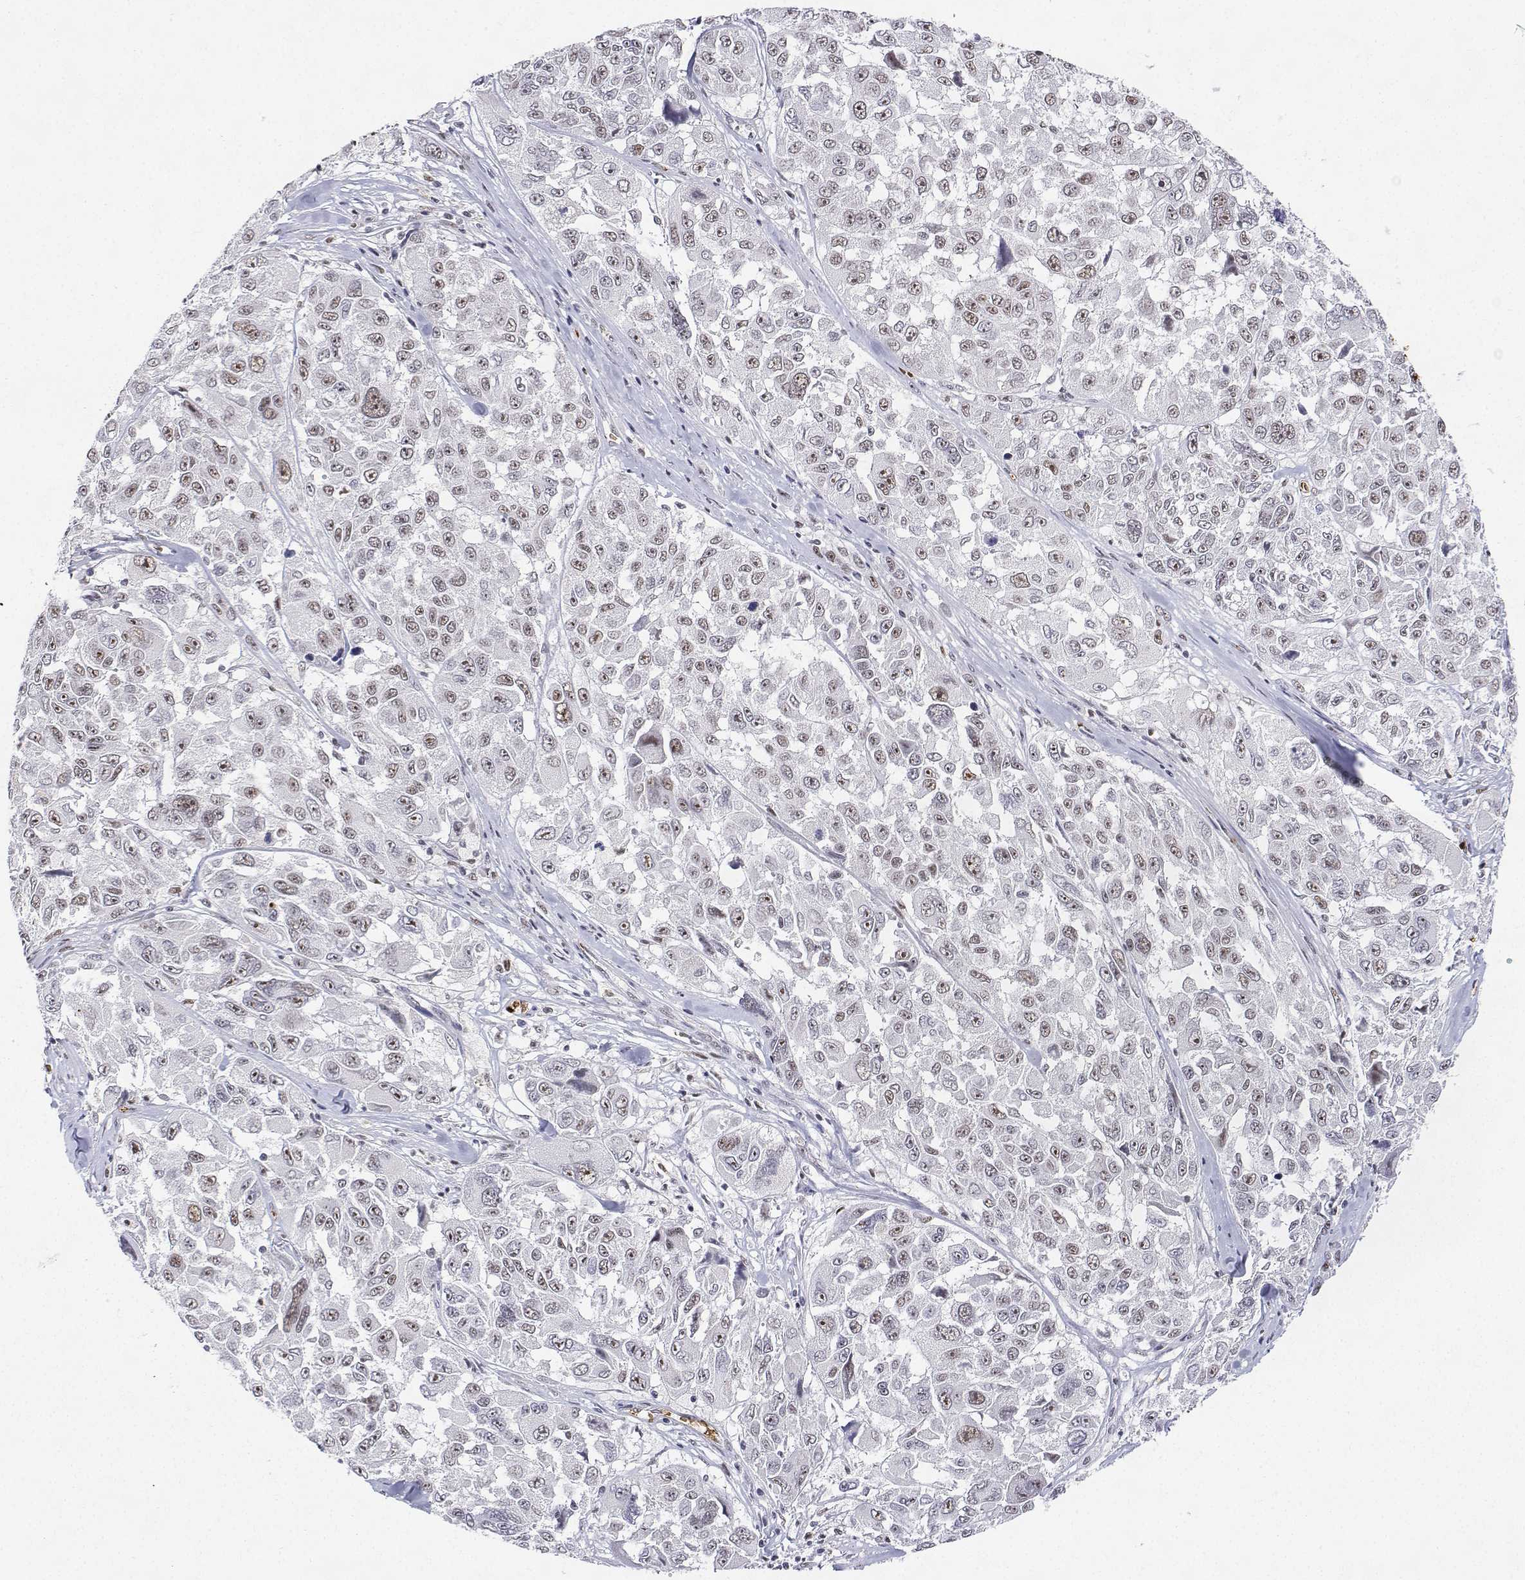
{"staining": {"intensity": "moderate", "quantity": ">75%", "location": "nuclear"}, "tissue": "melanoma", "cell_type": "Tumor cells", "image_type": "cancer", "snomed": [{"axis": "morphology", "description": "Malignant melanoma, NOS"}, {"axis": "topography", "description": "Skin"}], "caption": "Immunohistochemistry (IHC) staining of melanoma, which exhibits medium levels of moderate nuclear positivity in approximately >75% of tumor cells indicating moderate nuclear protein expression. The staining was performed using DAB (brown) for protein detection and nuclei were counterstained in hematoxylin (blue).", "gene": "ADAR", "patient": {"sex": "female", "age": 66}}